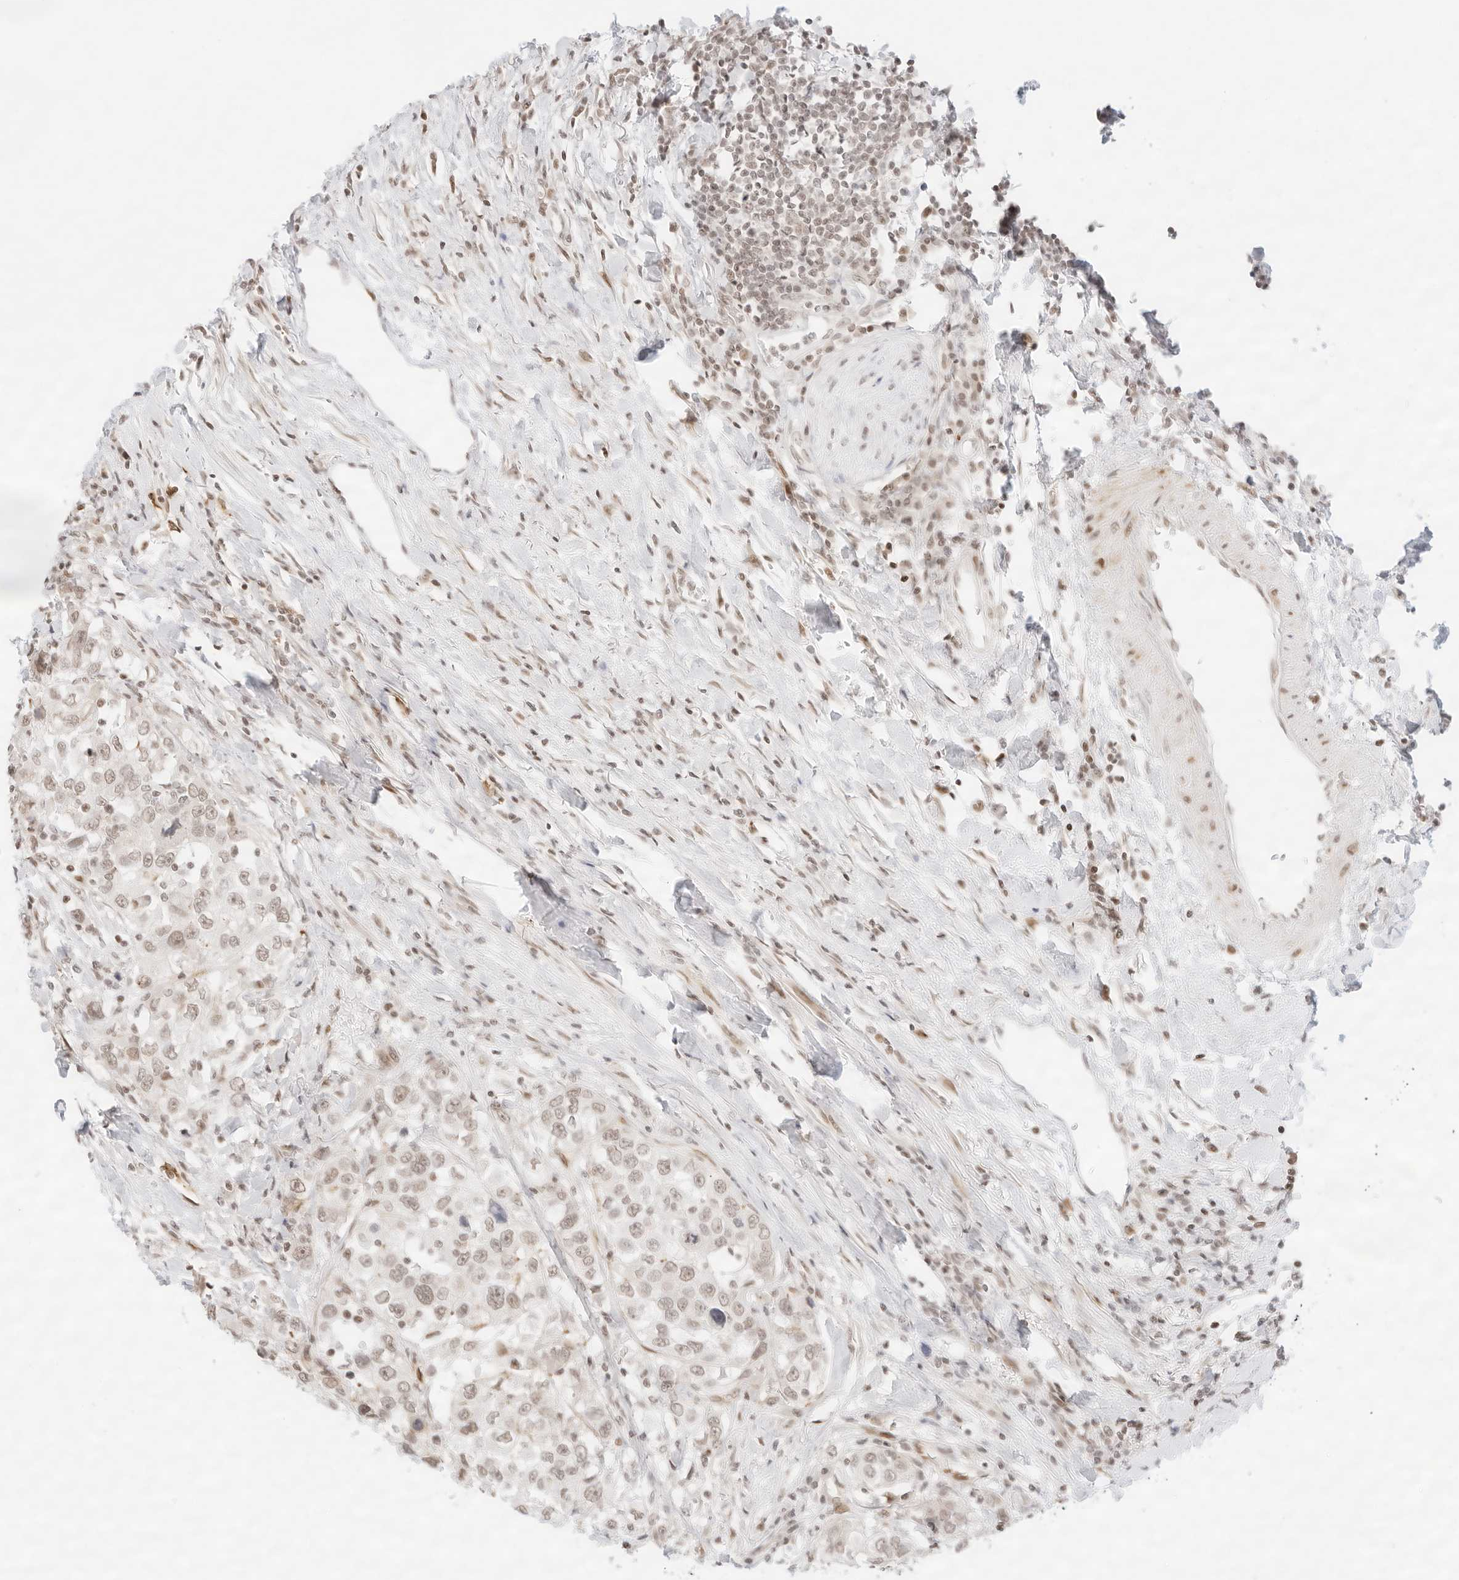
{"staining": {"intensity": "weak", "quantity": ">75%", "location": "nuclear"}, "tissue": "urothelial cancer", "cell_type": "Tumor cells", "image_type": "cancer", "snomed": [{"axis": "morphology", "description": "Urothelial carcinoma, High grade"}, {"axis": "topography", "description": "Urinary bladder"}], "caption": "DAB immunohistochemical staining of human urothelial cancer exhibits weak nuclear protein positivity in approximately >75% of tumor cells. (IHC, brightfield microscopy, high magnification).", "gene": "GNAS", "patient": {"sex": "female", "age": 80}}